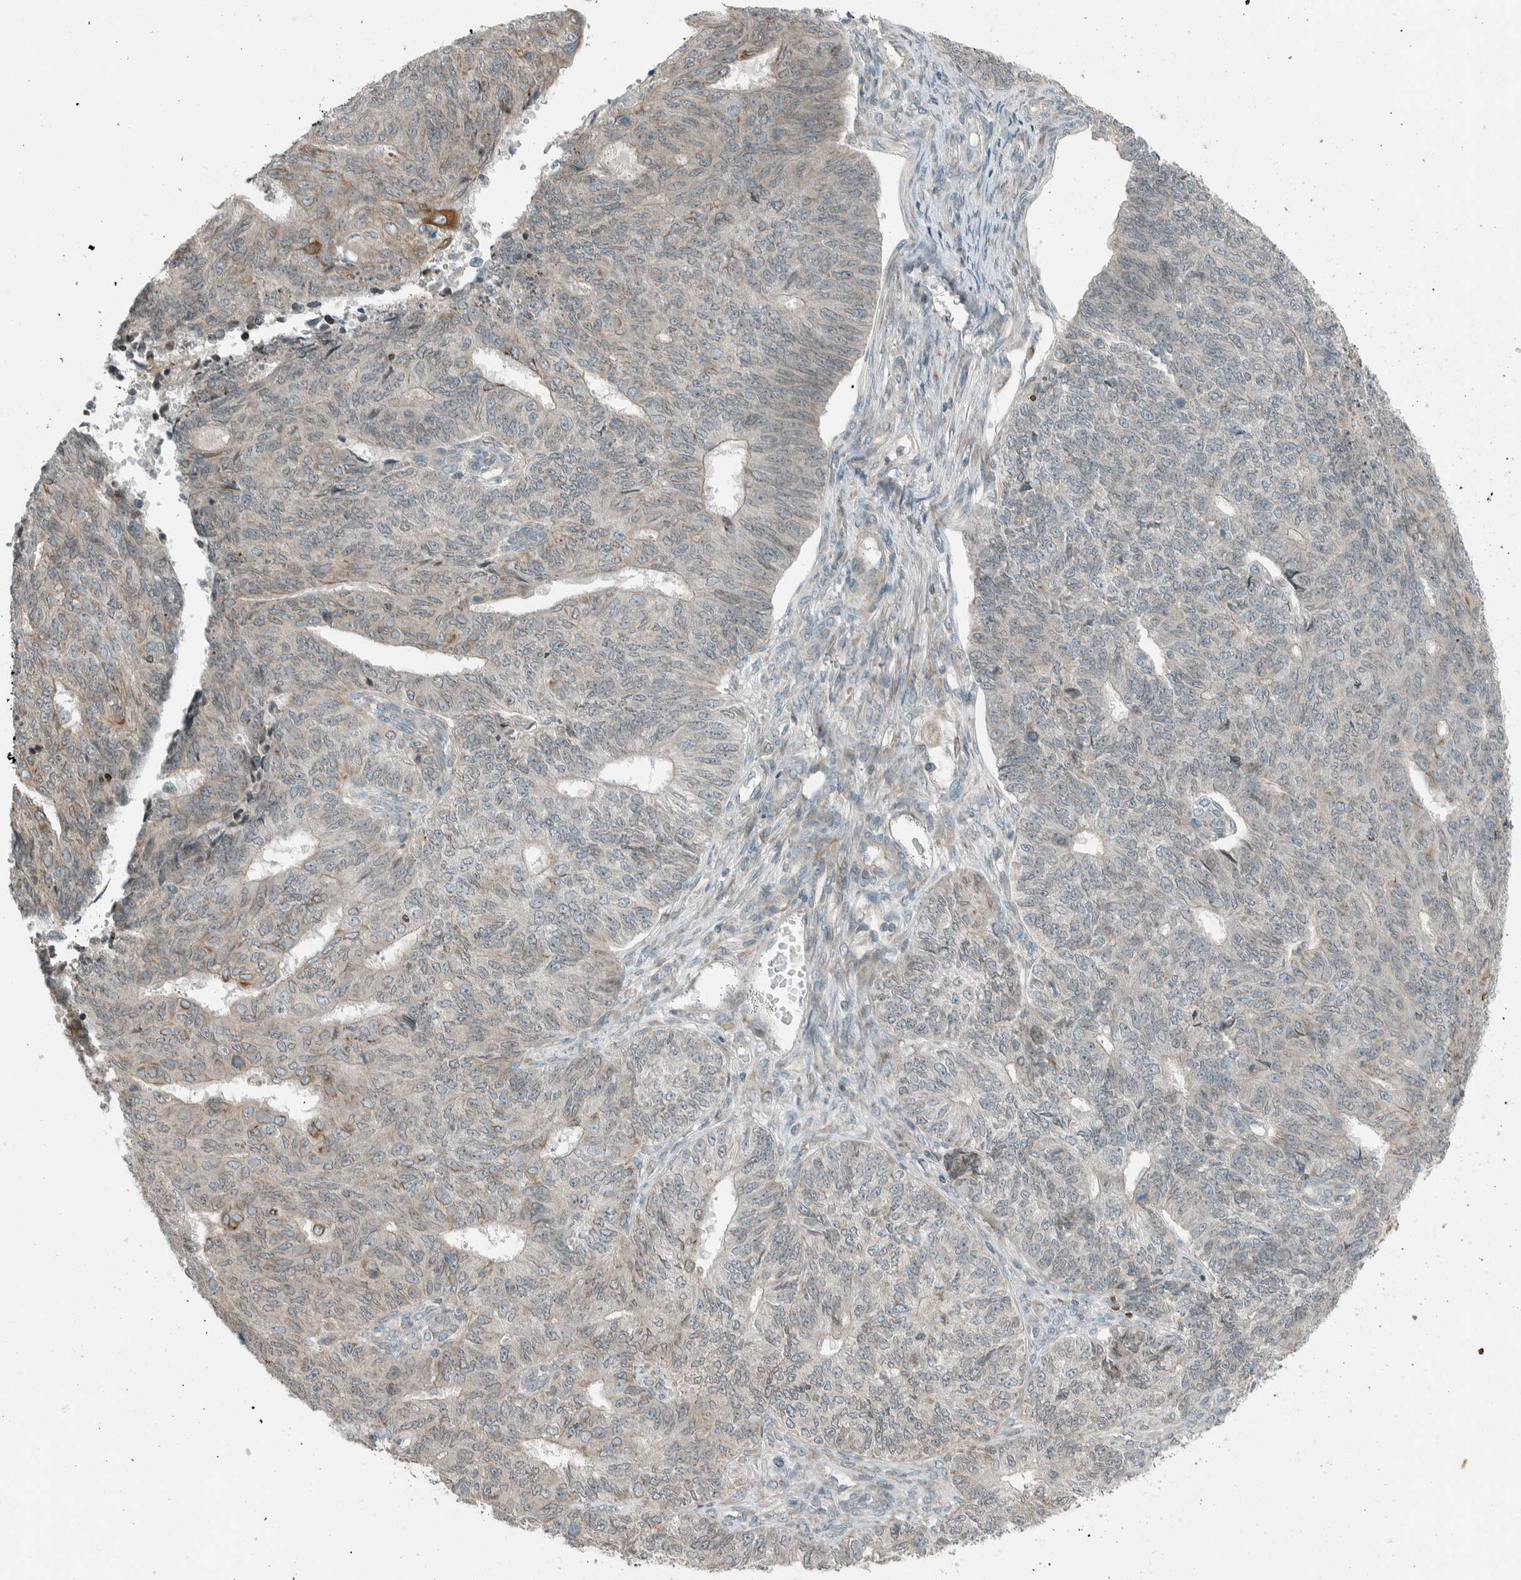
{"staining": {"intensity": "weak", "quantity": "<25%", "location": "cytoplasmic/membranous"}, "tissue": "endometrial cancer", "cell_type": "Tumor cells", "image_type": "cancer", "snomed": [{"axis": "morphology", "description": "Adenocarcinoma, NOS"}, {"axis": "topography", "description": "Endometrium"}], "caption": "Endometrial cancer was stained to show a protein in brown. There is no significant staining in tumor cells.", "gene": "SEL1L", "patient": {"sex": "female", "age": 32}}